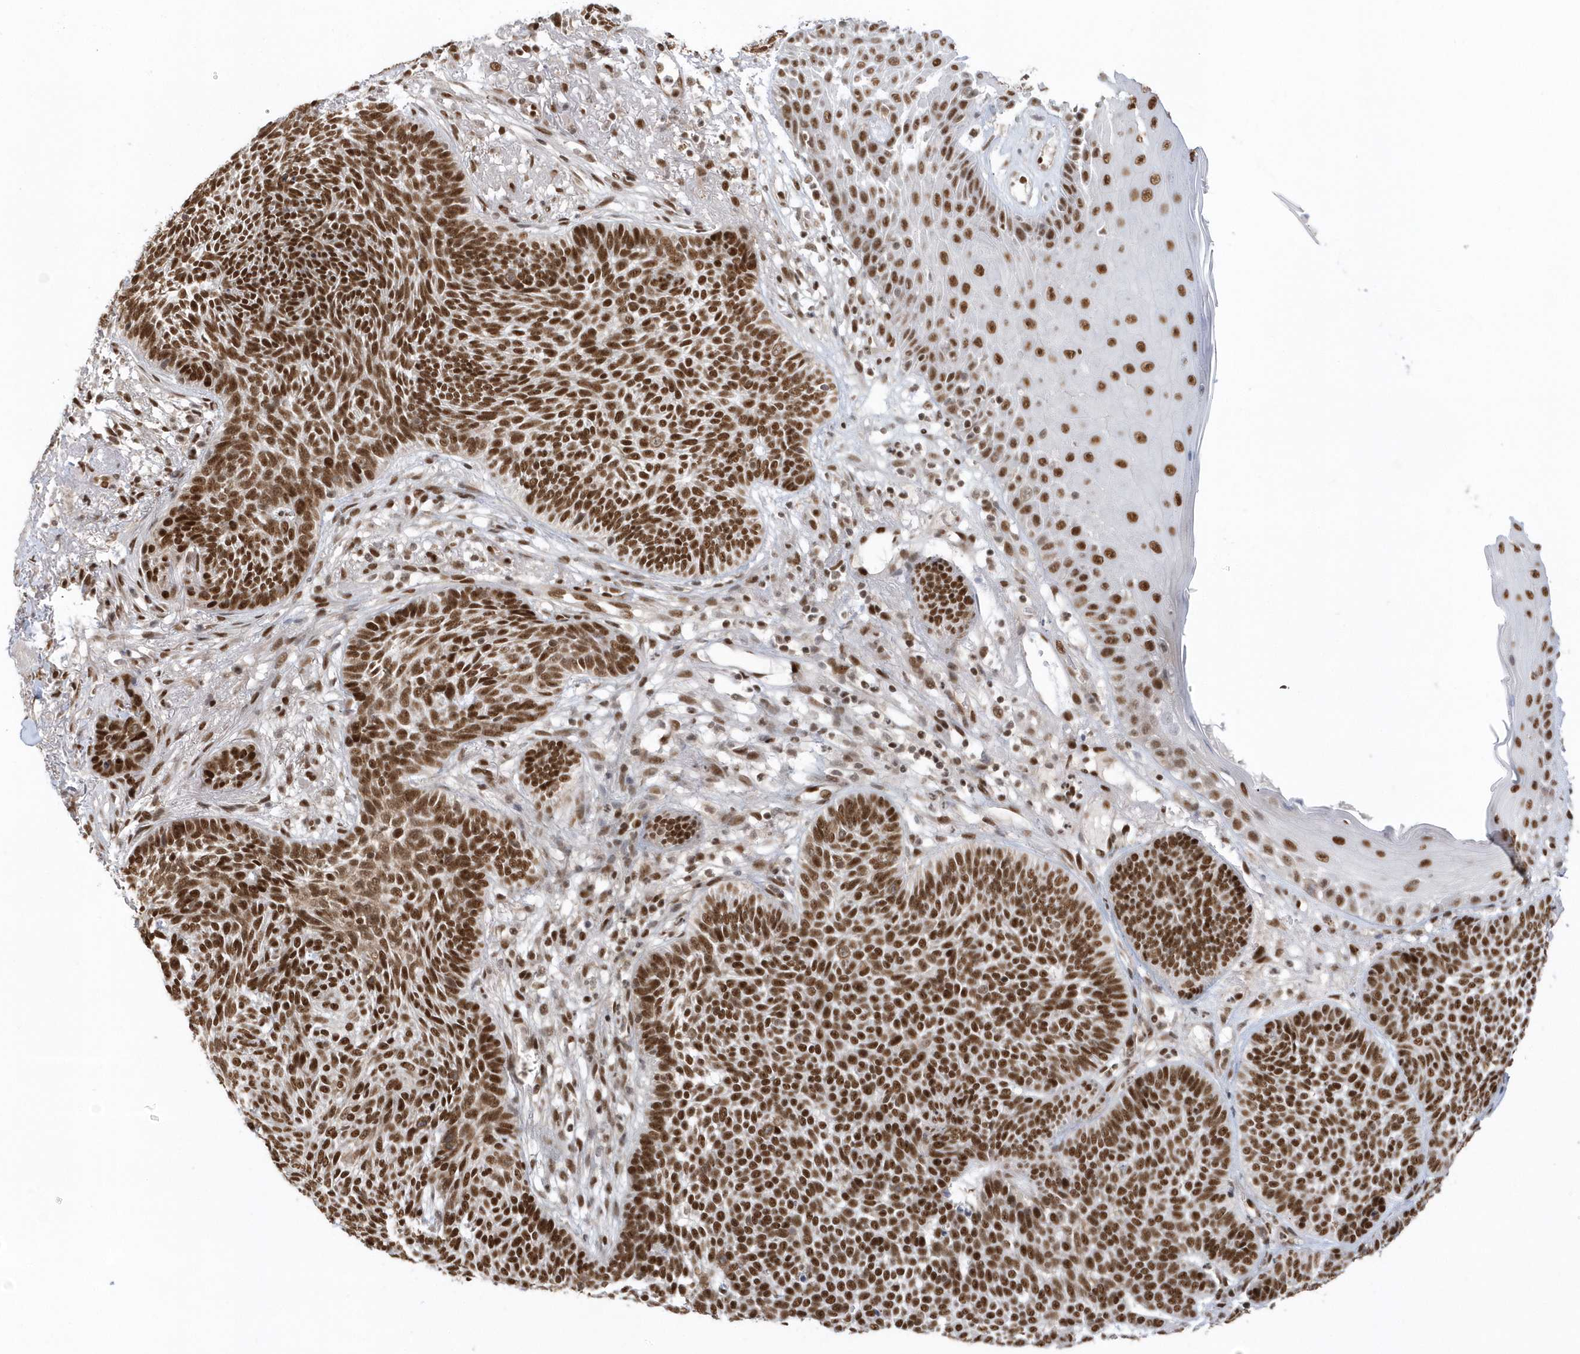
{"staining": {"intensity": "strong", "quantity": ">75%", "location": "nuclear"}, "tissue": "skin cancer", "cell_type": "Tumor cells", "image_type": "cancer", "snomed": [{"axis": "morphology", "description": "Normal tissue, NOS"}, {"axis": "morphology", "description": "Basal cell carcinoma"}, {"axis": "topography", "description": "Skin"}], "caption": "High-power microscopy captured an immunohistochemistry (IHC) histopathology image of skin cancer (basal cell carcinoma), revealing strong nuclear expression in approximately >75% of tumor cells. (Brightfield microscopy of DAB IHC at high magnification).", "gene": "SEPHS1", "patient": {"sex": "male", "age": 64}}